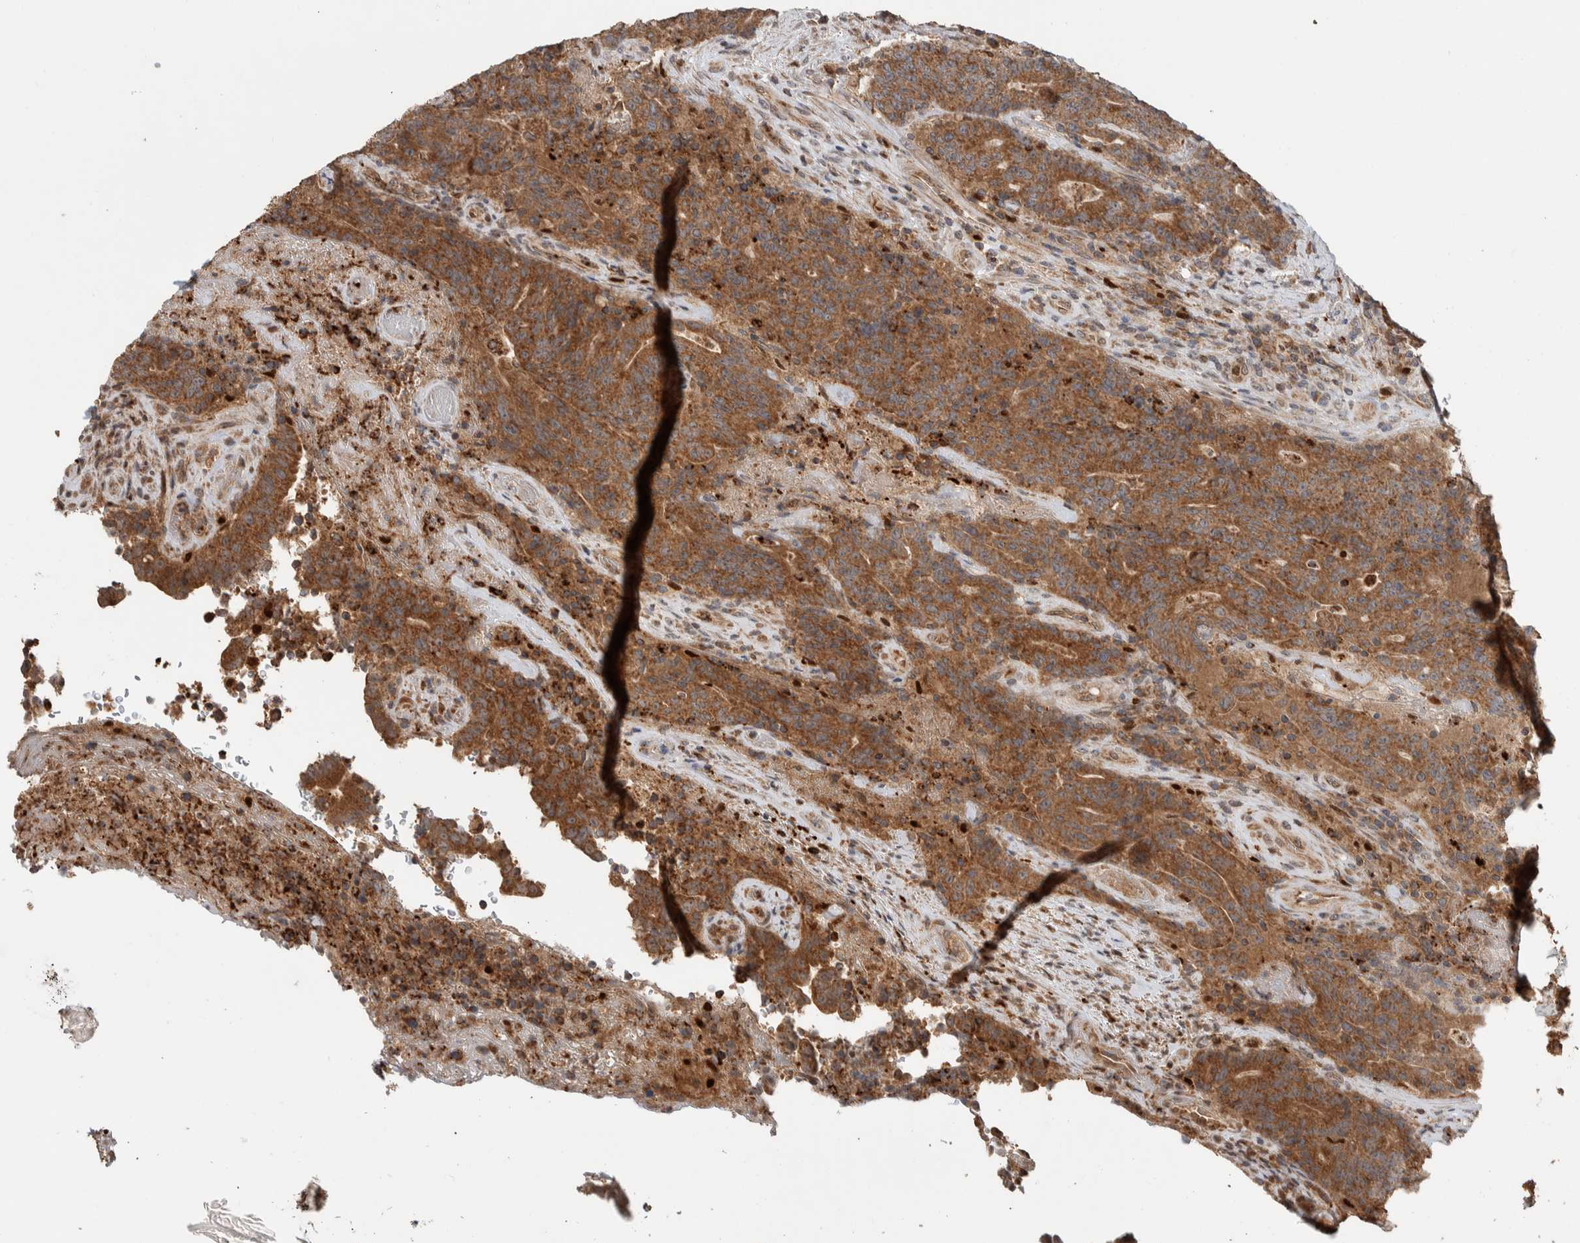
{"staining": {"intensity": "moderate", "quantity": ">75%", "location": "cytoplasmic/membranous"}, "tissue": "colorectal cancer", "cell_type": "Tumor cells", "image_type": "cancer", "snomed": [{"axis": "morphology", "description": "Normal tissue, NOS"}, {"axis": "morphology", "description": "Adenocarcinoma, NOS"}, {"axis": "topography", "description": "Colon"}], "caption": "Colorectal cancer (adenocarcinoma) tissue demonstrates moderate cytoplasmic/membranous staining in approximately >75% of tumor cells, visualized by immunohistochemistry.", "gene": "VPS53", "patient": {"sex": "female", "age": 75}}